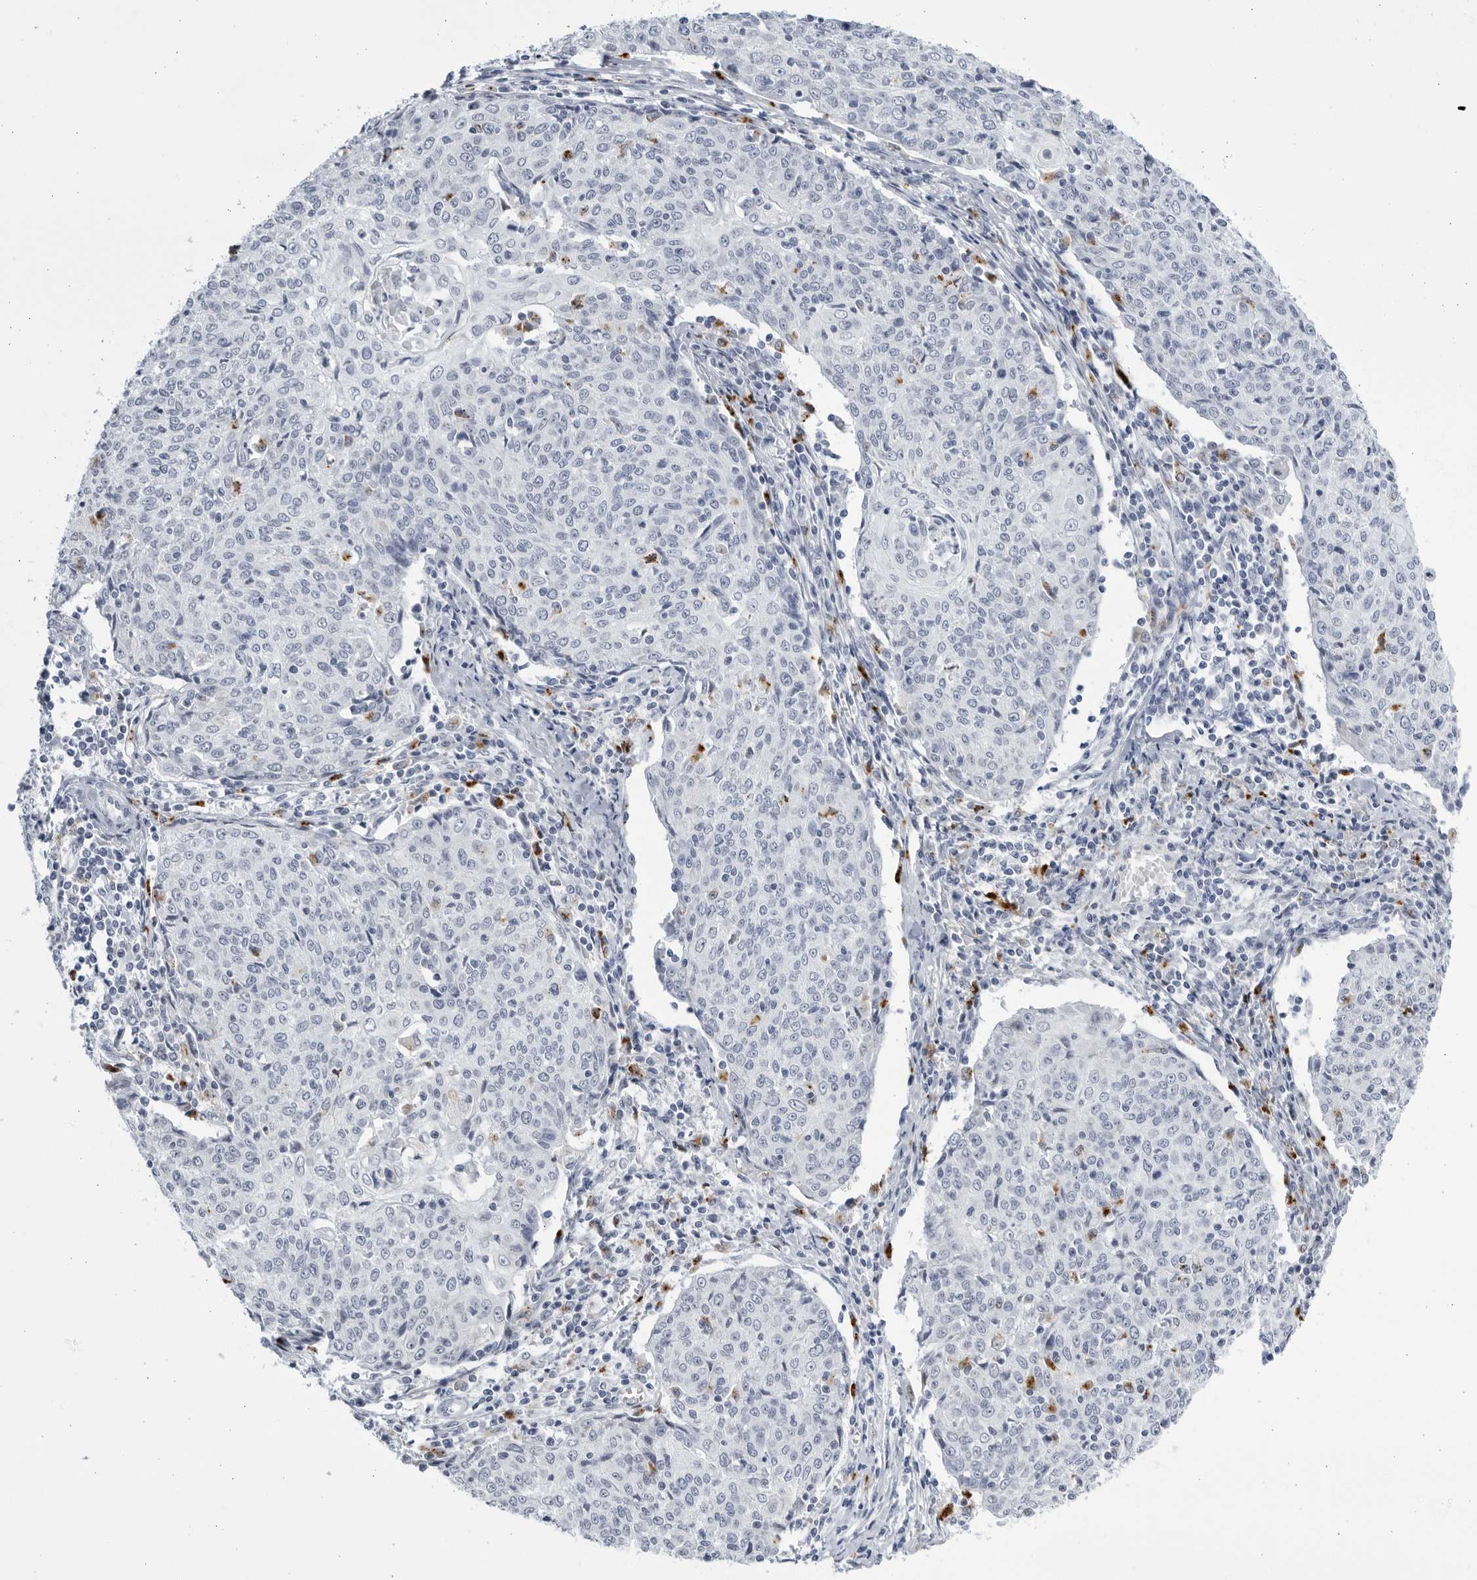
{"staining": {"intensity": "negative", "quantity": "none", "location": "none"}, "tissue": "cervical cancer", "cell_type": "Tumor cells", "image_type": "cancer", "snomed": [{"axis": "morphology", "description": "Squamous cell carcinoma, NOS"}, {"axis": "topography", "description": "Cervix"}], "caption": "Micrograph shows no protein staining in tumor cells of squamous cell carcinoma (cervical) tissue.", "gene": "CCDC181", "patient": {"sex": "female", "age": 48}}